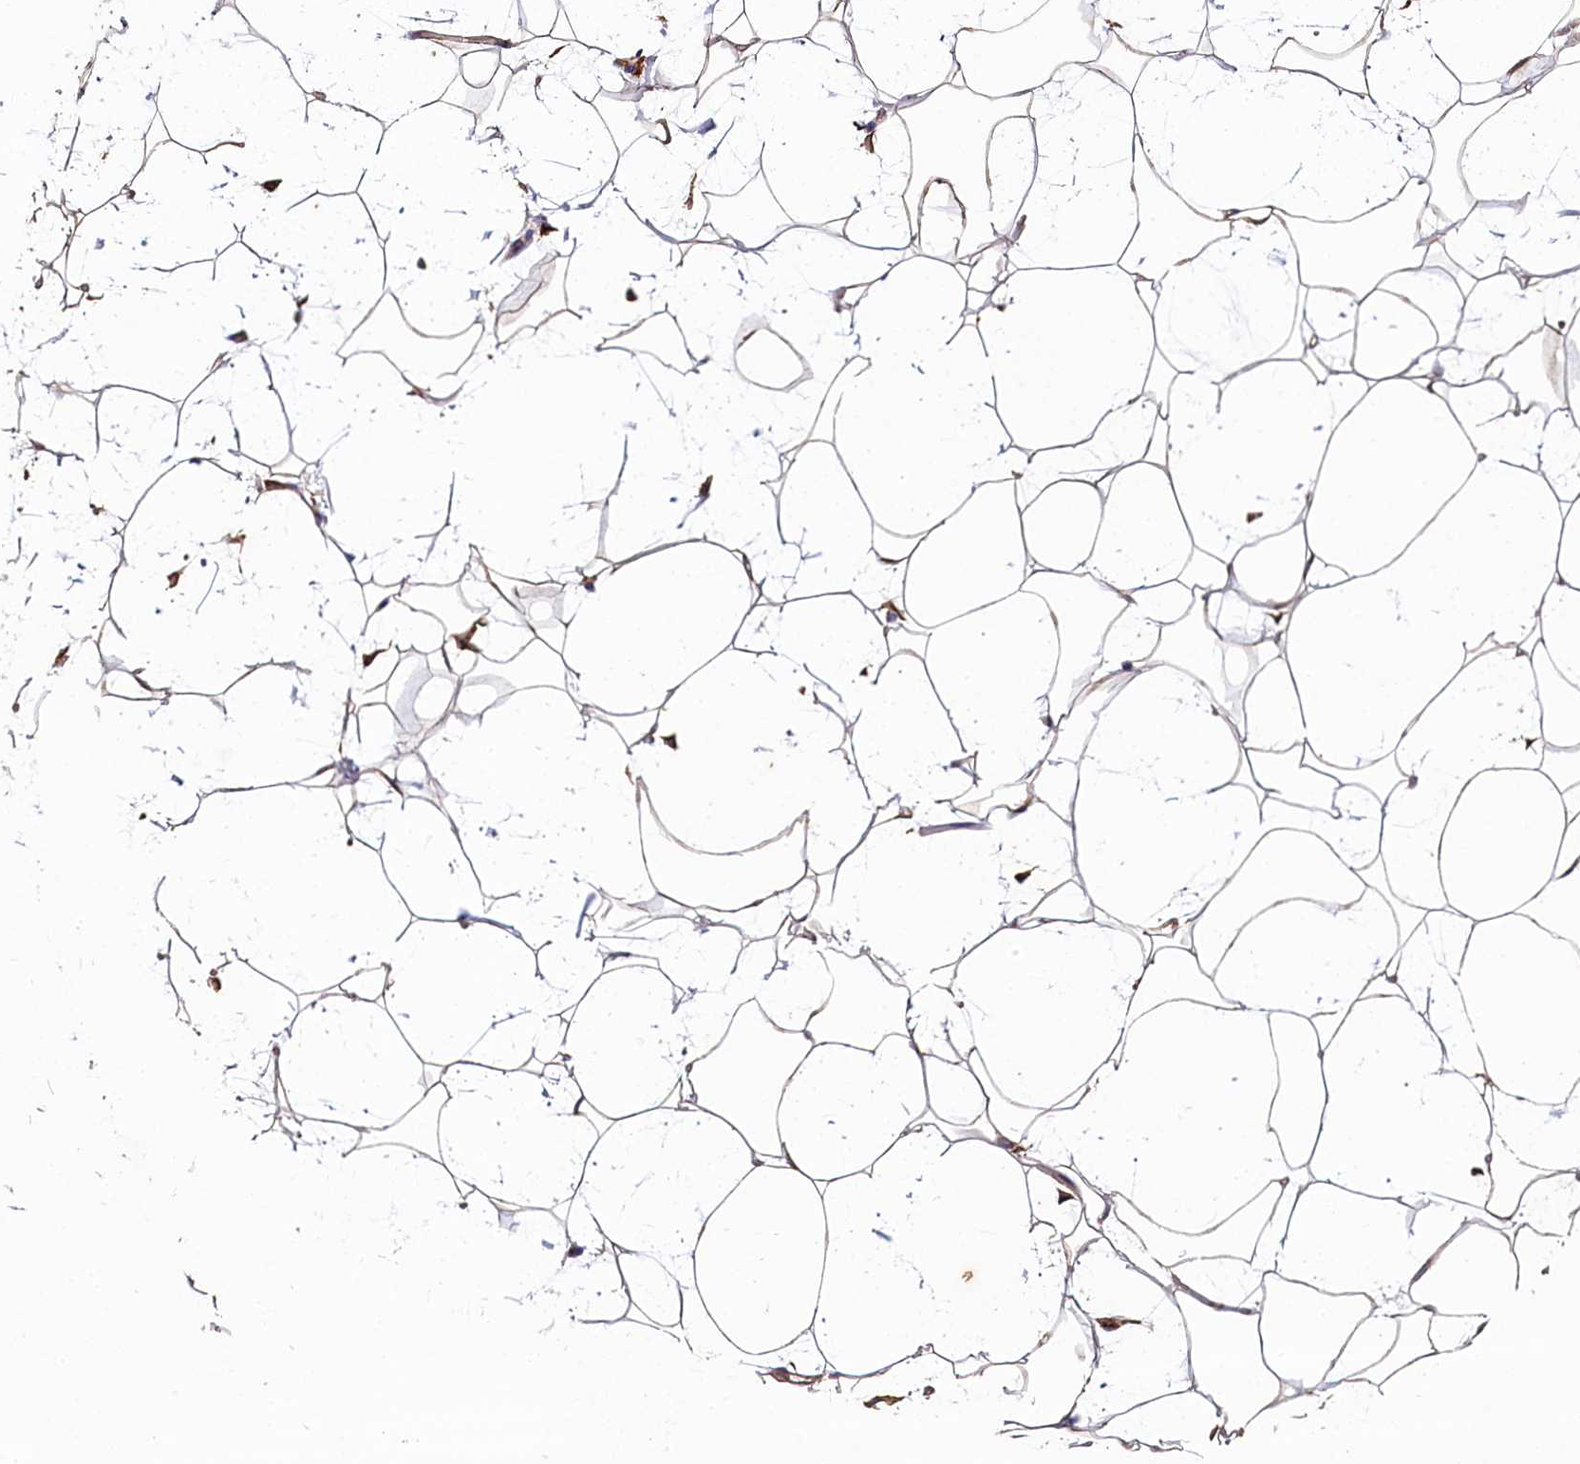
{"staining": {"intensity": "moderate", "quantity": ">75%", "location": "cytoplasmic/membranous"}, "tissue": "adipose tissue", "cell_type": "Adipocytes", "image_type": "normal", "snomed": [{"axis": "morphology", "description": "Normal tissue, NOS"}, {"axis": "topography", "description": "Breast"}], "caption": "Adipose tissue stained with DAB immunohistochemistry (IHC) shows medium levels of moderate cytoplasmic/membranous expression in about >75% of adipocytes. The protein is stained brown, and the nuclei are stained in blue (DAB IHC with brightfield microscopy, high magnification).", "gene": "THUMPD3", "patient": {"sex": "female", "age": 26}}